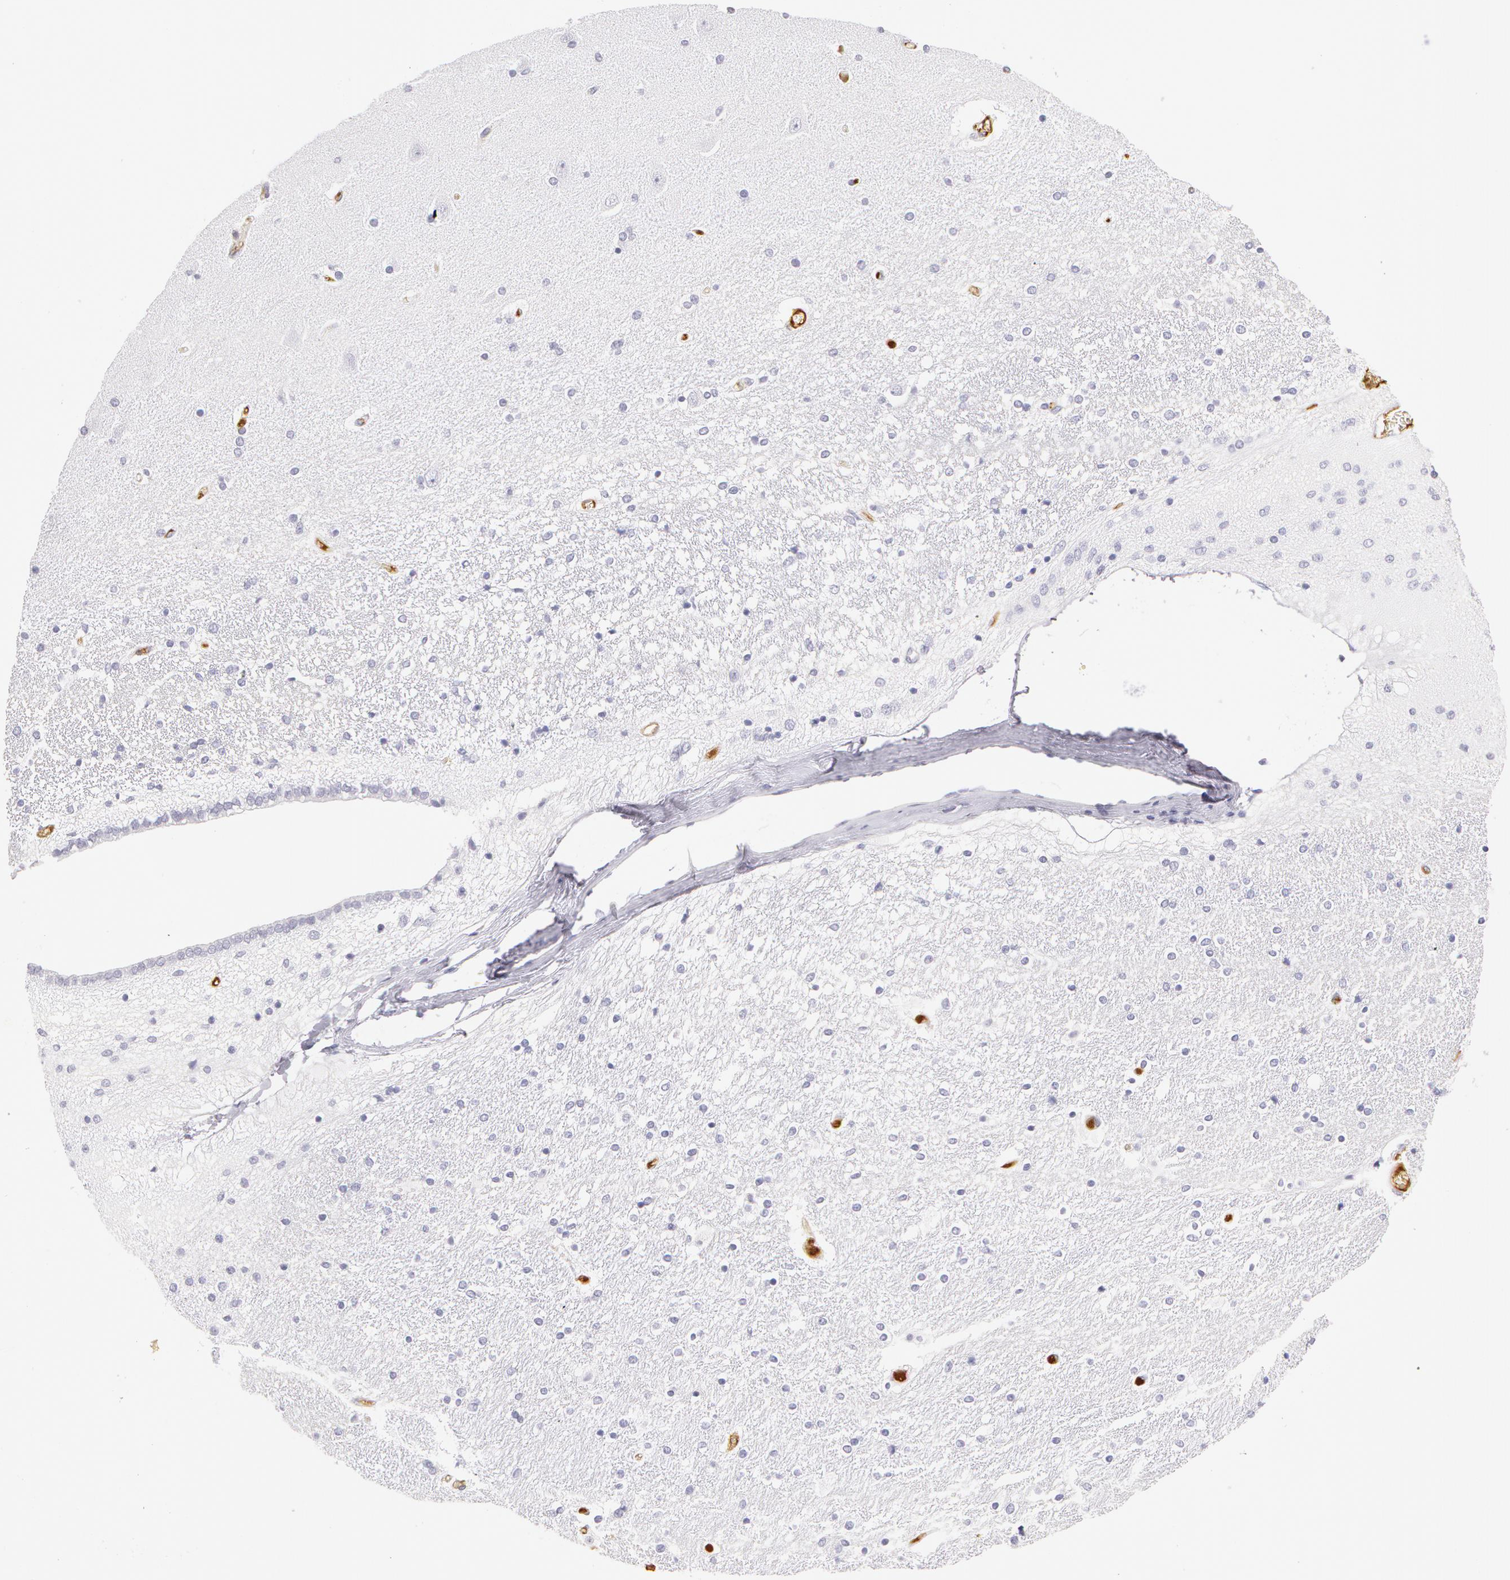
{"staining": {"intensity": "negative", "quantity": "none", "location": "none"}, "tissue": "hippocampus", "cell_type": "Glial cells", "image_type": "normal", "snomed": [{"axis": "morphology", "description": "Normal tissue, NOS"}, {"axis": "topography", "description": "Hippocampus"}], "caption": "Micrograph shows no protein staining in glial cells of unremarkable hippocampus. (Brightfield microscopy of DAB (3,3'-diaminobenzidine) immunohistochemistry (IHC) at high magnification).", "gene": "AHSG", "patient": {"sex": "female", "age": 54}}